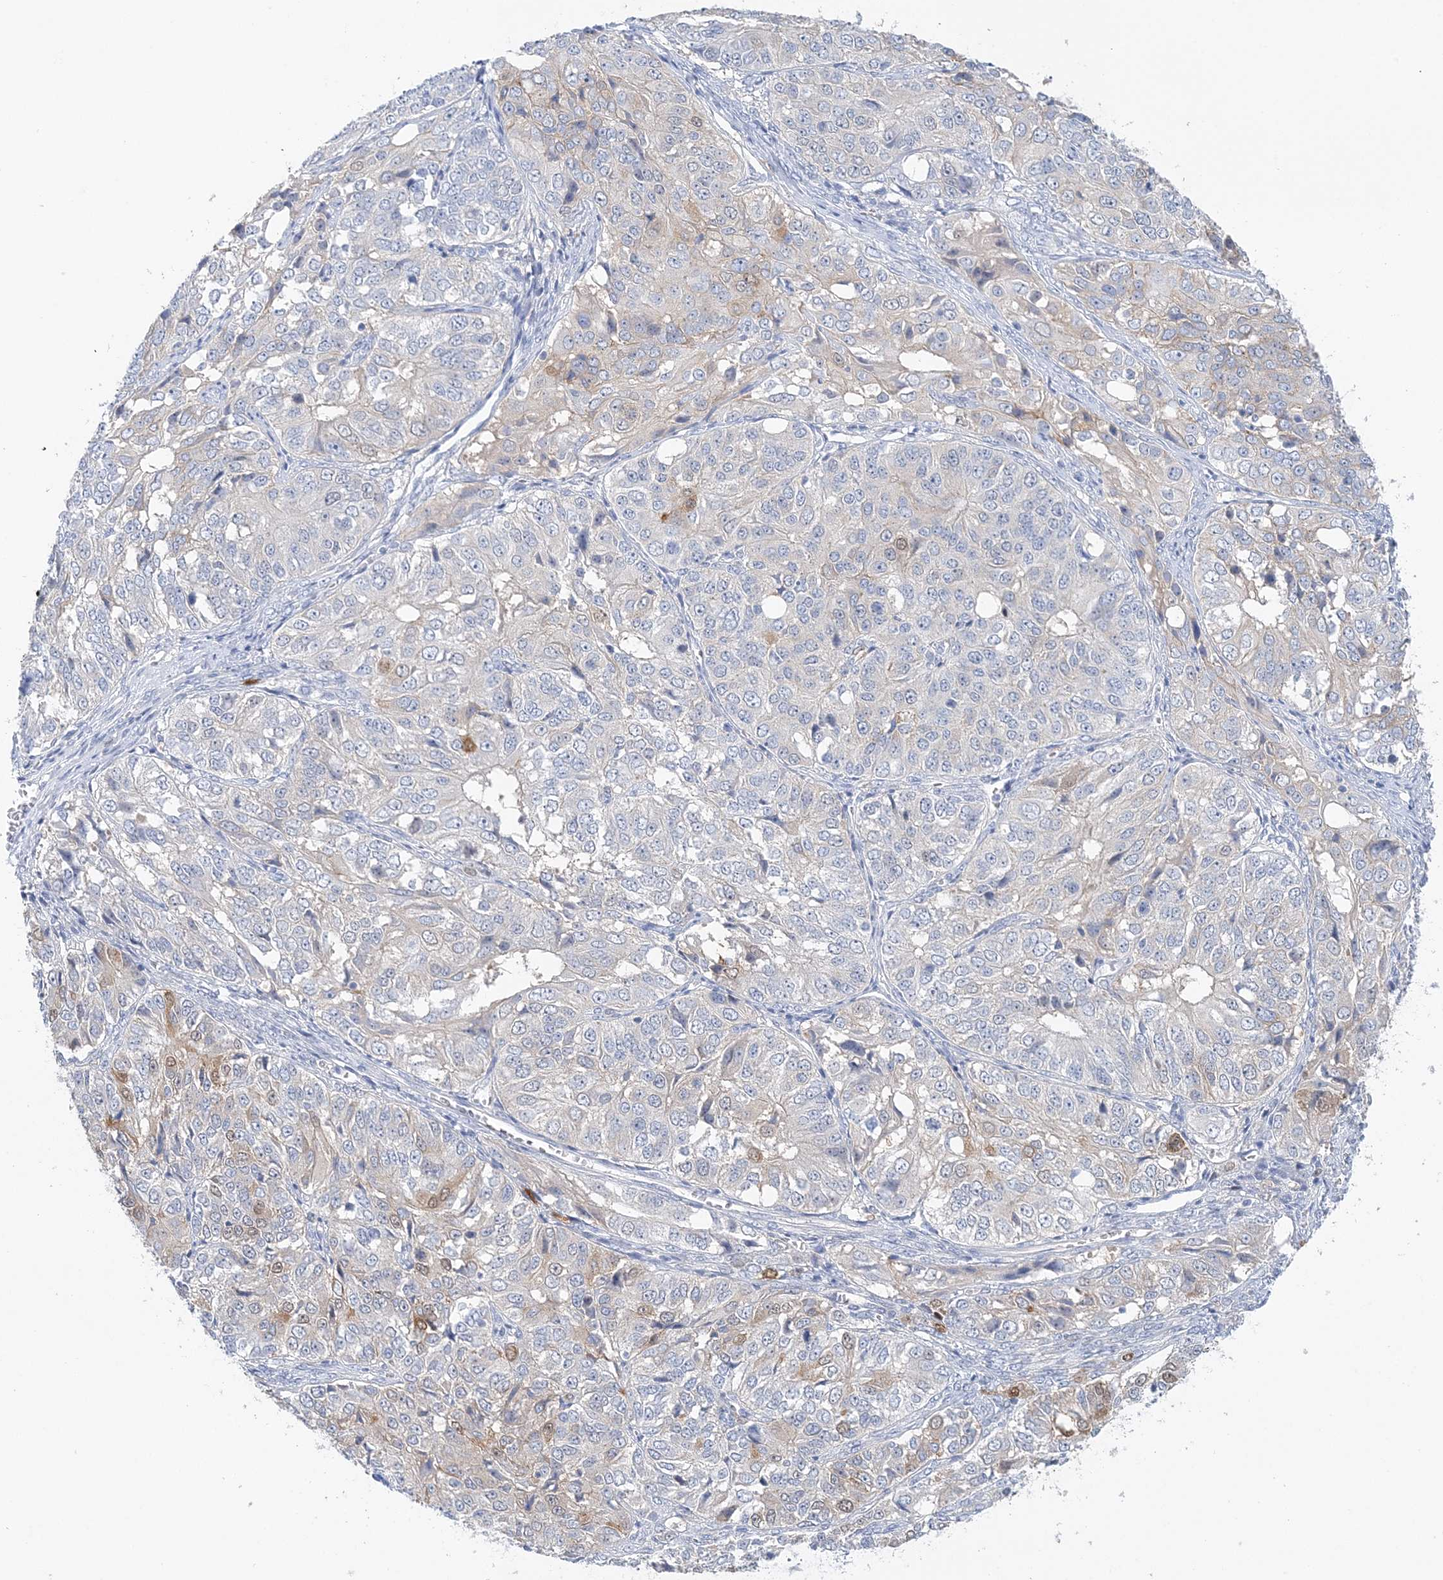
{"staining": {"intensity": "weak", "quantity": "<25%", "location": "cytoplasmic/membranous,nuclear"}, "tissue": "ovarian cancer", "cell_type": "Tumor cells", "image_type": "cancer", "snomed": [{"axis": "morphology", "description": "Carcinoma, endometroid"}, {"axis": "topography", "description": "Ovary"}], "caption": "Human ovarian cancer stained for a protein using immunohistochemistry reveals no expression in tumor cells.", "gene": "HMGCS1", "patient": {"sex": "female", "age": 51}}